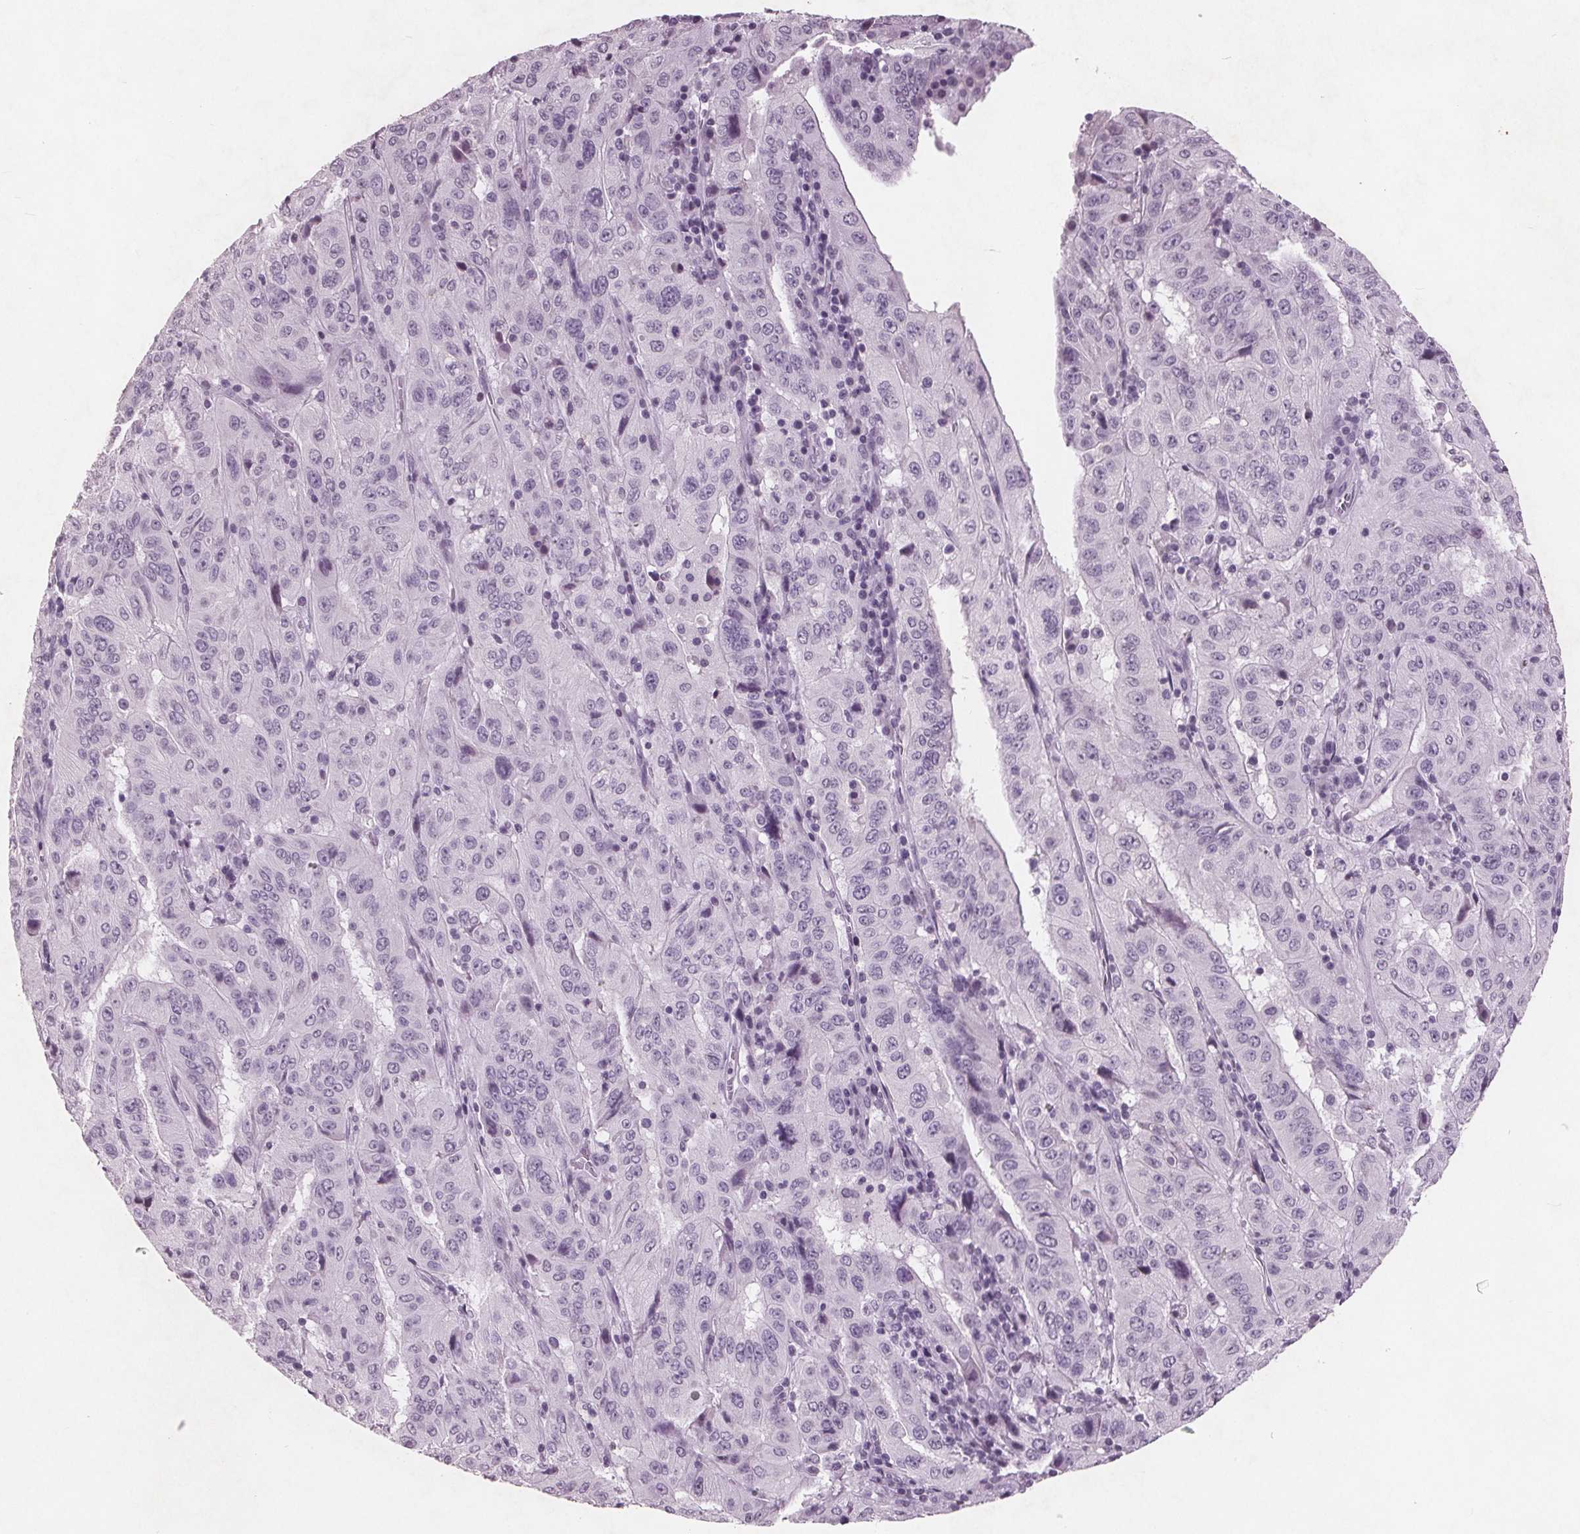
{"staining": {"intensity": "negative", "quantity": "none", "location": "none"}, "tissue": "pancreatic cancer", "cell_type": "Tumor cells", "image_type": "cancer", "snomed": [{"axis": "morphology", "description": "Adenocarcinoma, NOS"}, {"axis": "topography", "description": "Pancreas"}], "caption": "This is an immunohistochemistry micrograph of human pancreatic cancer. There is no expression in tumor cells.", "gene": "PTPN14", "patient": {"sex": "male", "age": 63}}